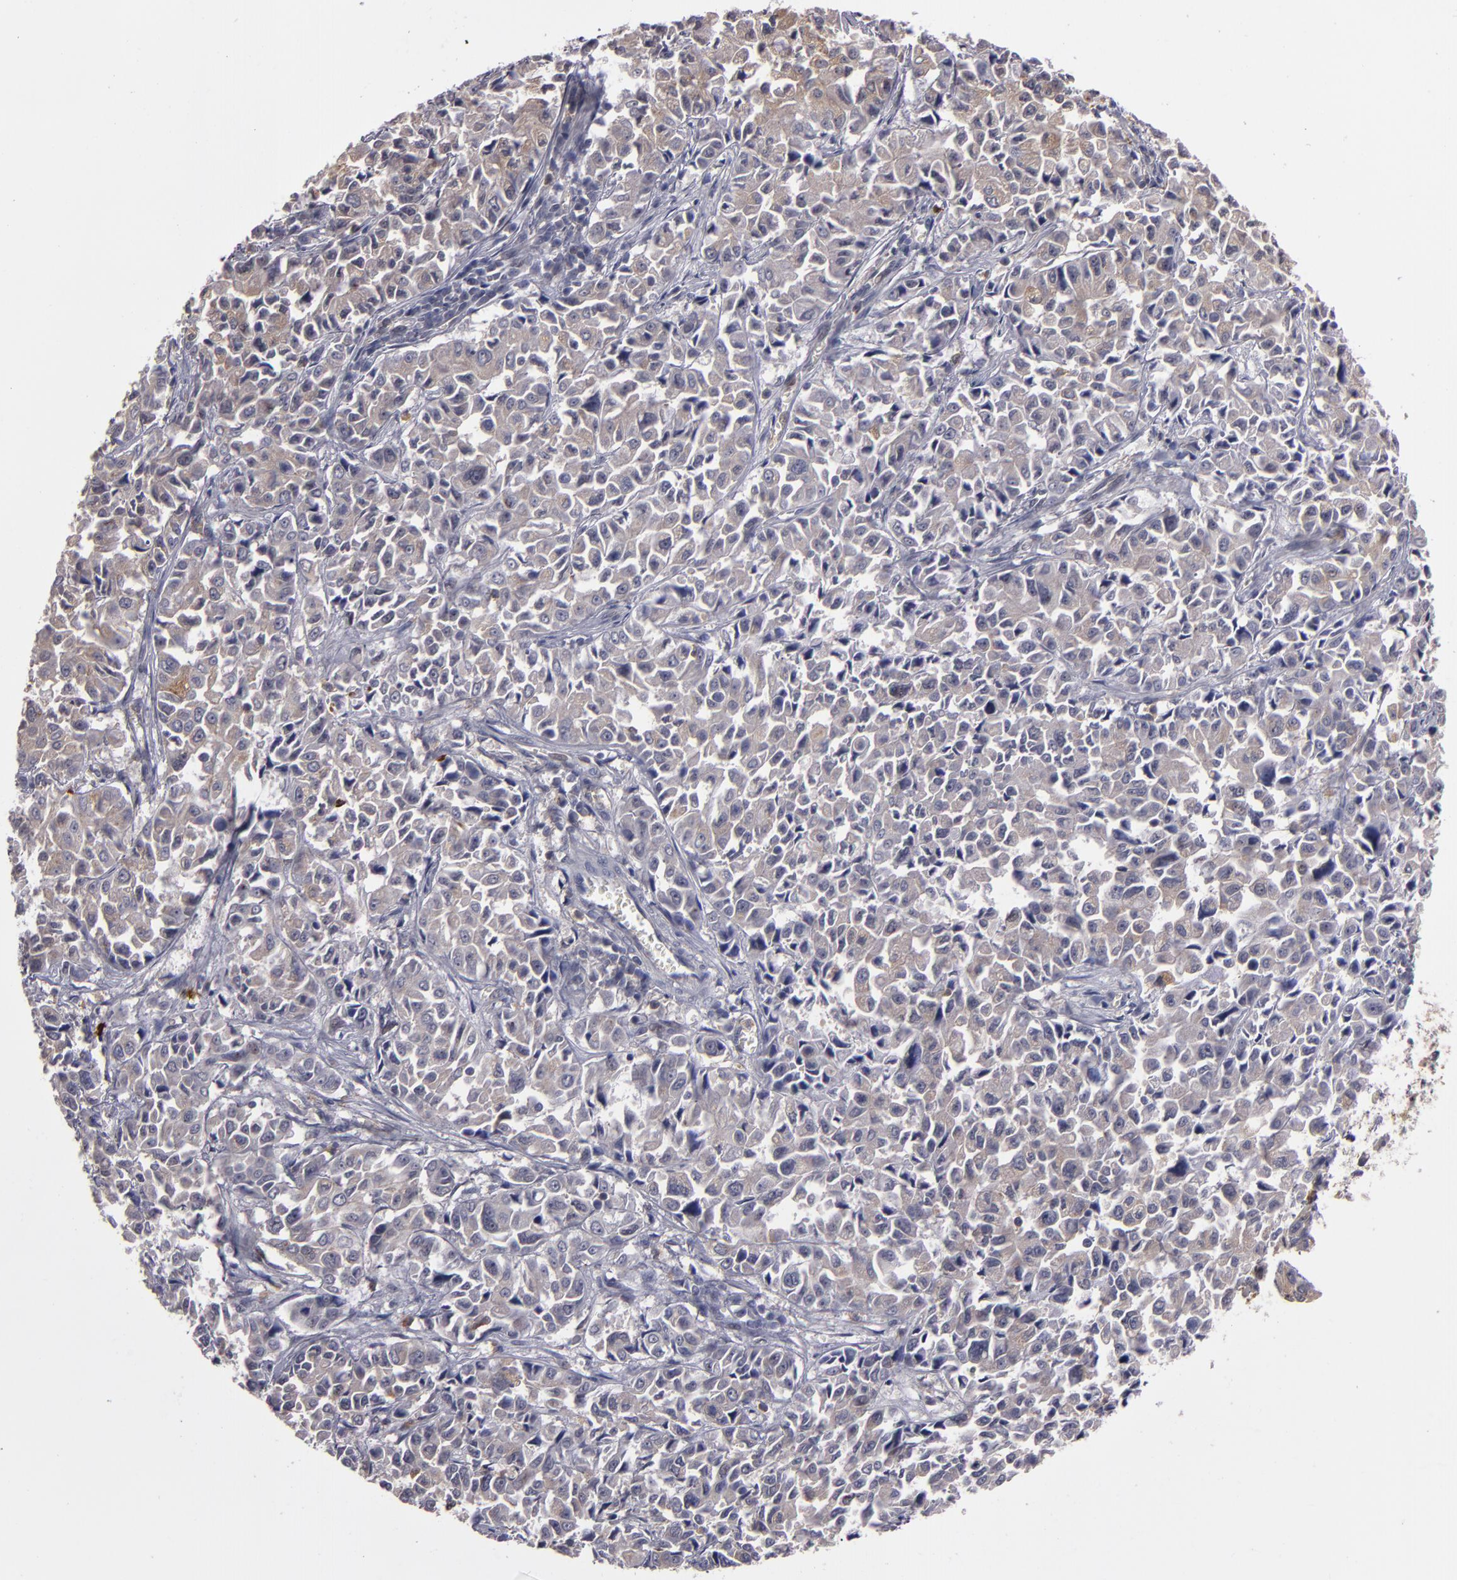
{"staining": {"intensity": "weak", "quantity": ">75%", "location": "cytoplasmic/membranous"}, "tissue": "pancreatic cancer", "cell_type": "Tumor cells", "image_type": "cancer", "snomed": [{"axis": "morphology", "description": "Adenocarcinoma, NOS"}, {"axis": "topography", "description": "Pancreas"}], "caption": "Weak cytoplasmic/membranous expression for a protein is seen in about >75% of tumor cells of pancreatic cancer using immunohistochemistry.", "gene": "STX3", "patient": {"sex": "female", "age": 52}}